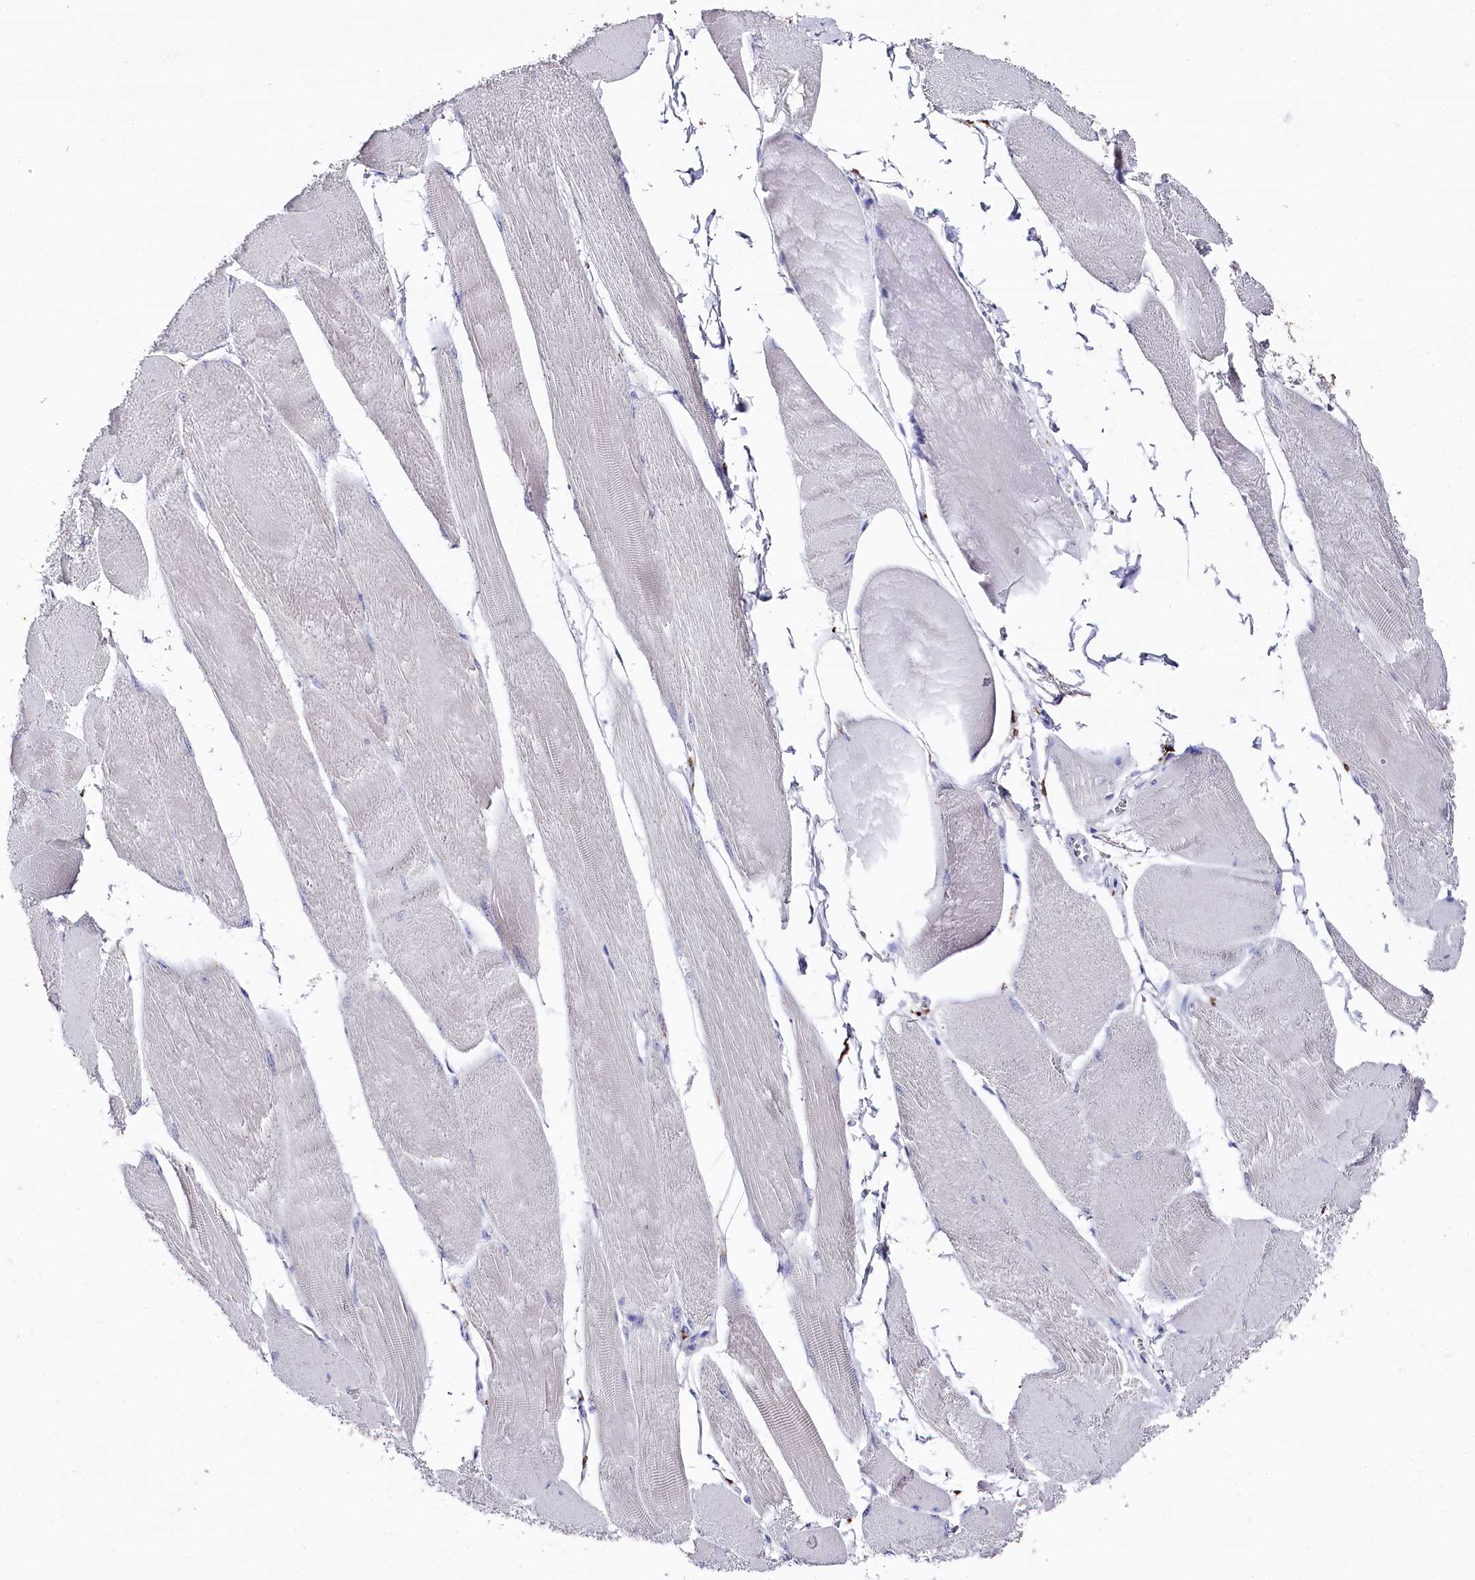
{"staining": {"intensity": "negative", "quantity": "none", "location": "none"}, "tissue": "skeletal muscle", "cell_type": "Myocytes", "image_type": "normal", "snomed": [{"axis": "morphology", "description": "Normal tissue, NOS"}, {"axis": "morphology", "description": "Basal cell carcinoma"}, {"axis": "topography", "description": "Skeletal muscle"}], "caption": "The histopathology image displays no staining of myocytes in unremarkable skeletal muscle.", "gene": "CLEC4M", "patient": {"sex": "female", "age": 64}}